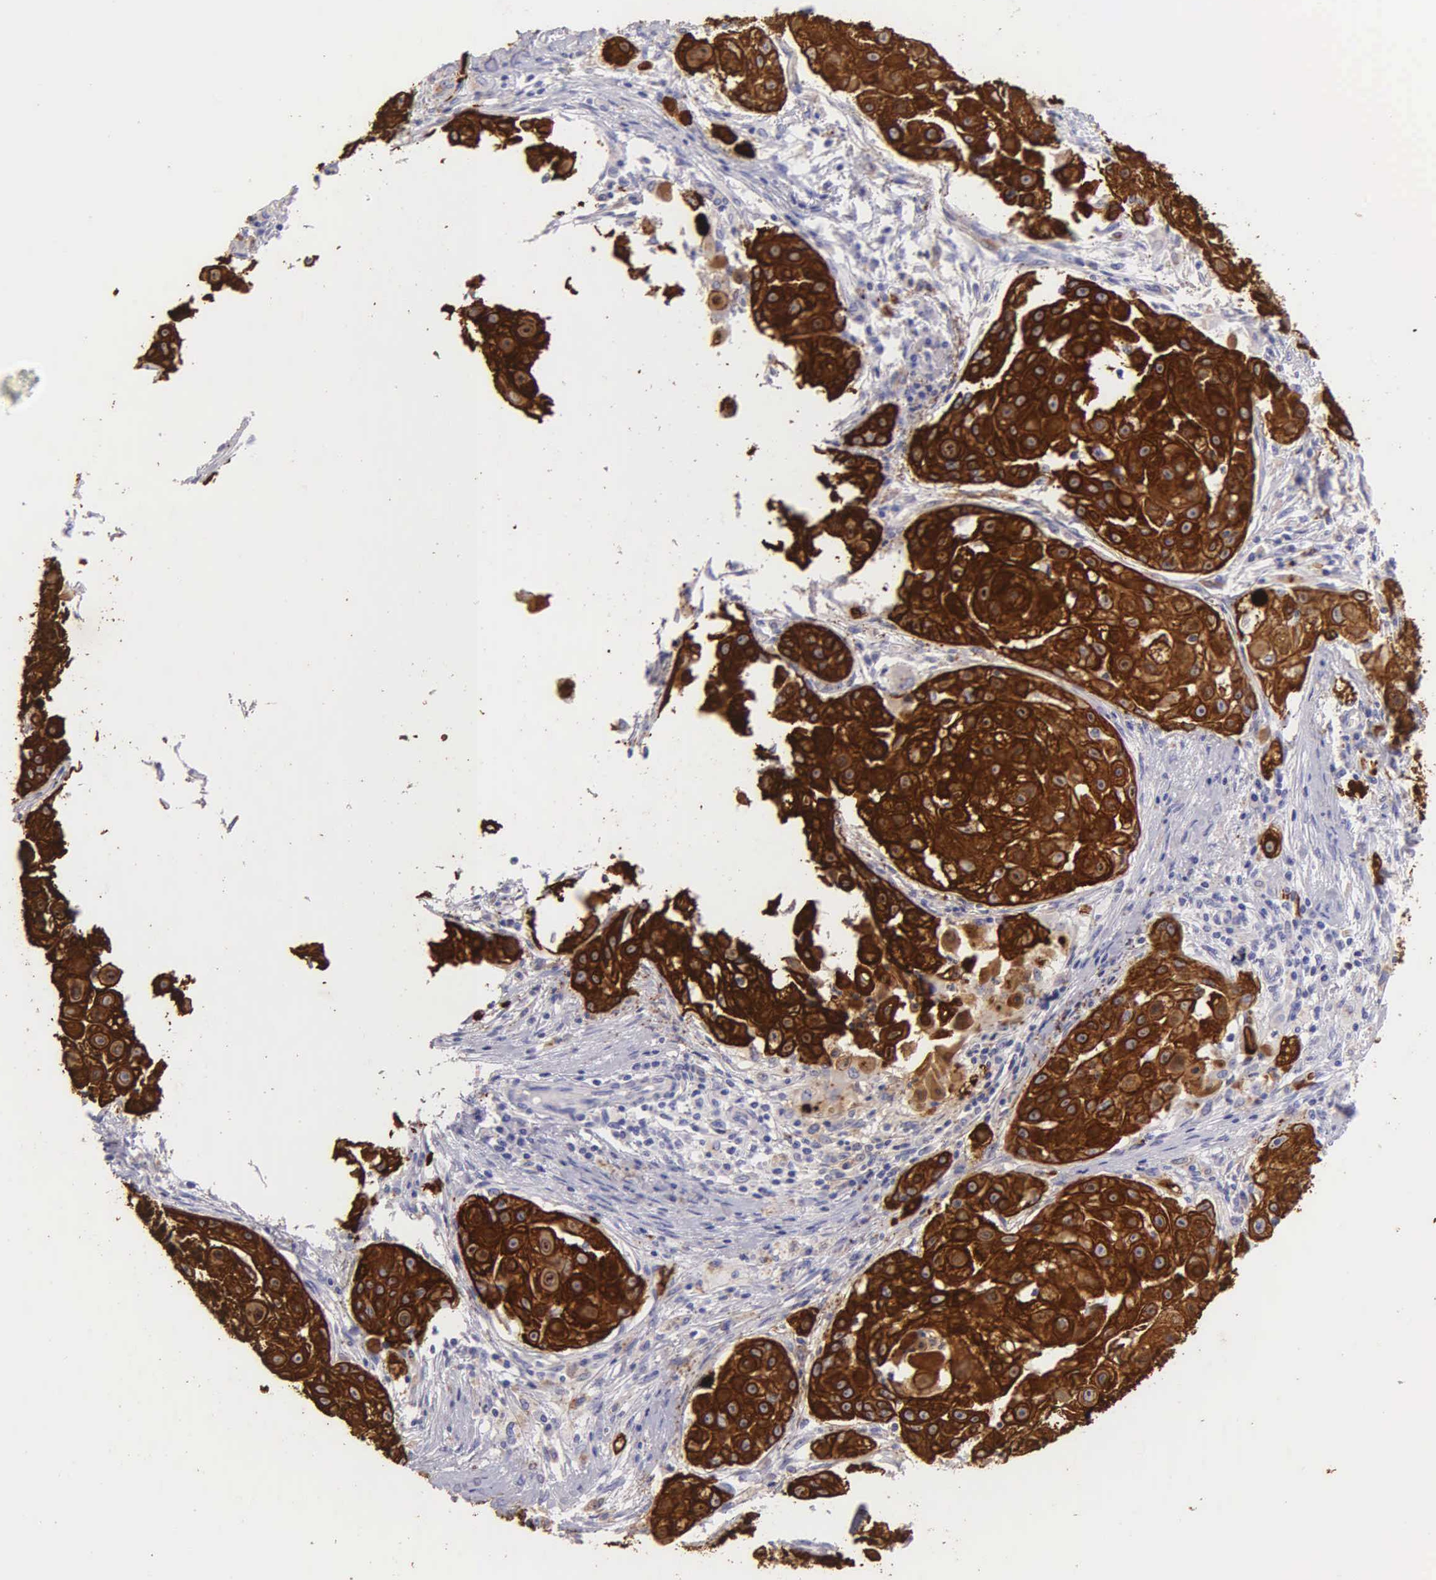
{"staining": {"intensity": "strong", "quantity": ">75%", "location": "cytoplasmic/membranous"}, "tissue": "skin cancer", "cell_type": "Tumor cells", "image_type": "cancer", "snomed": [{"axis": "morphology", "description": "Squamous cell carcinoma, NOS"}, {"axis": "topography", "description": "Skin"}], "caption": "A micrograph showing strong cytoplasmic/membranous positivity in about >75% of tumor cells in skin cancer, as visualized by brown immunohistochemical staining.", "gene": "KRT17", "patient": {"sex": "female", "age": 57}}